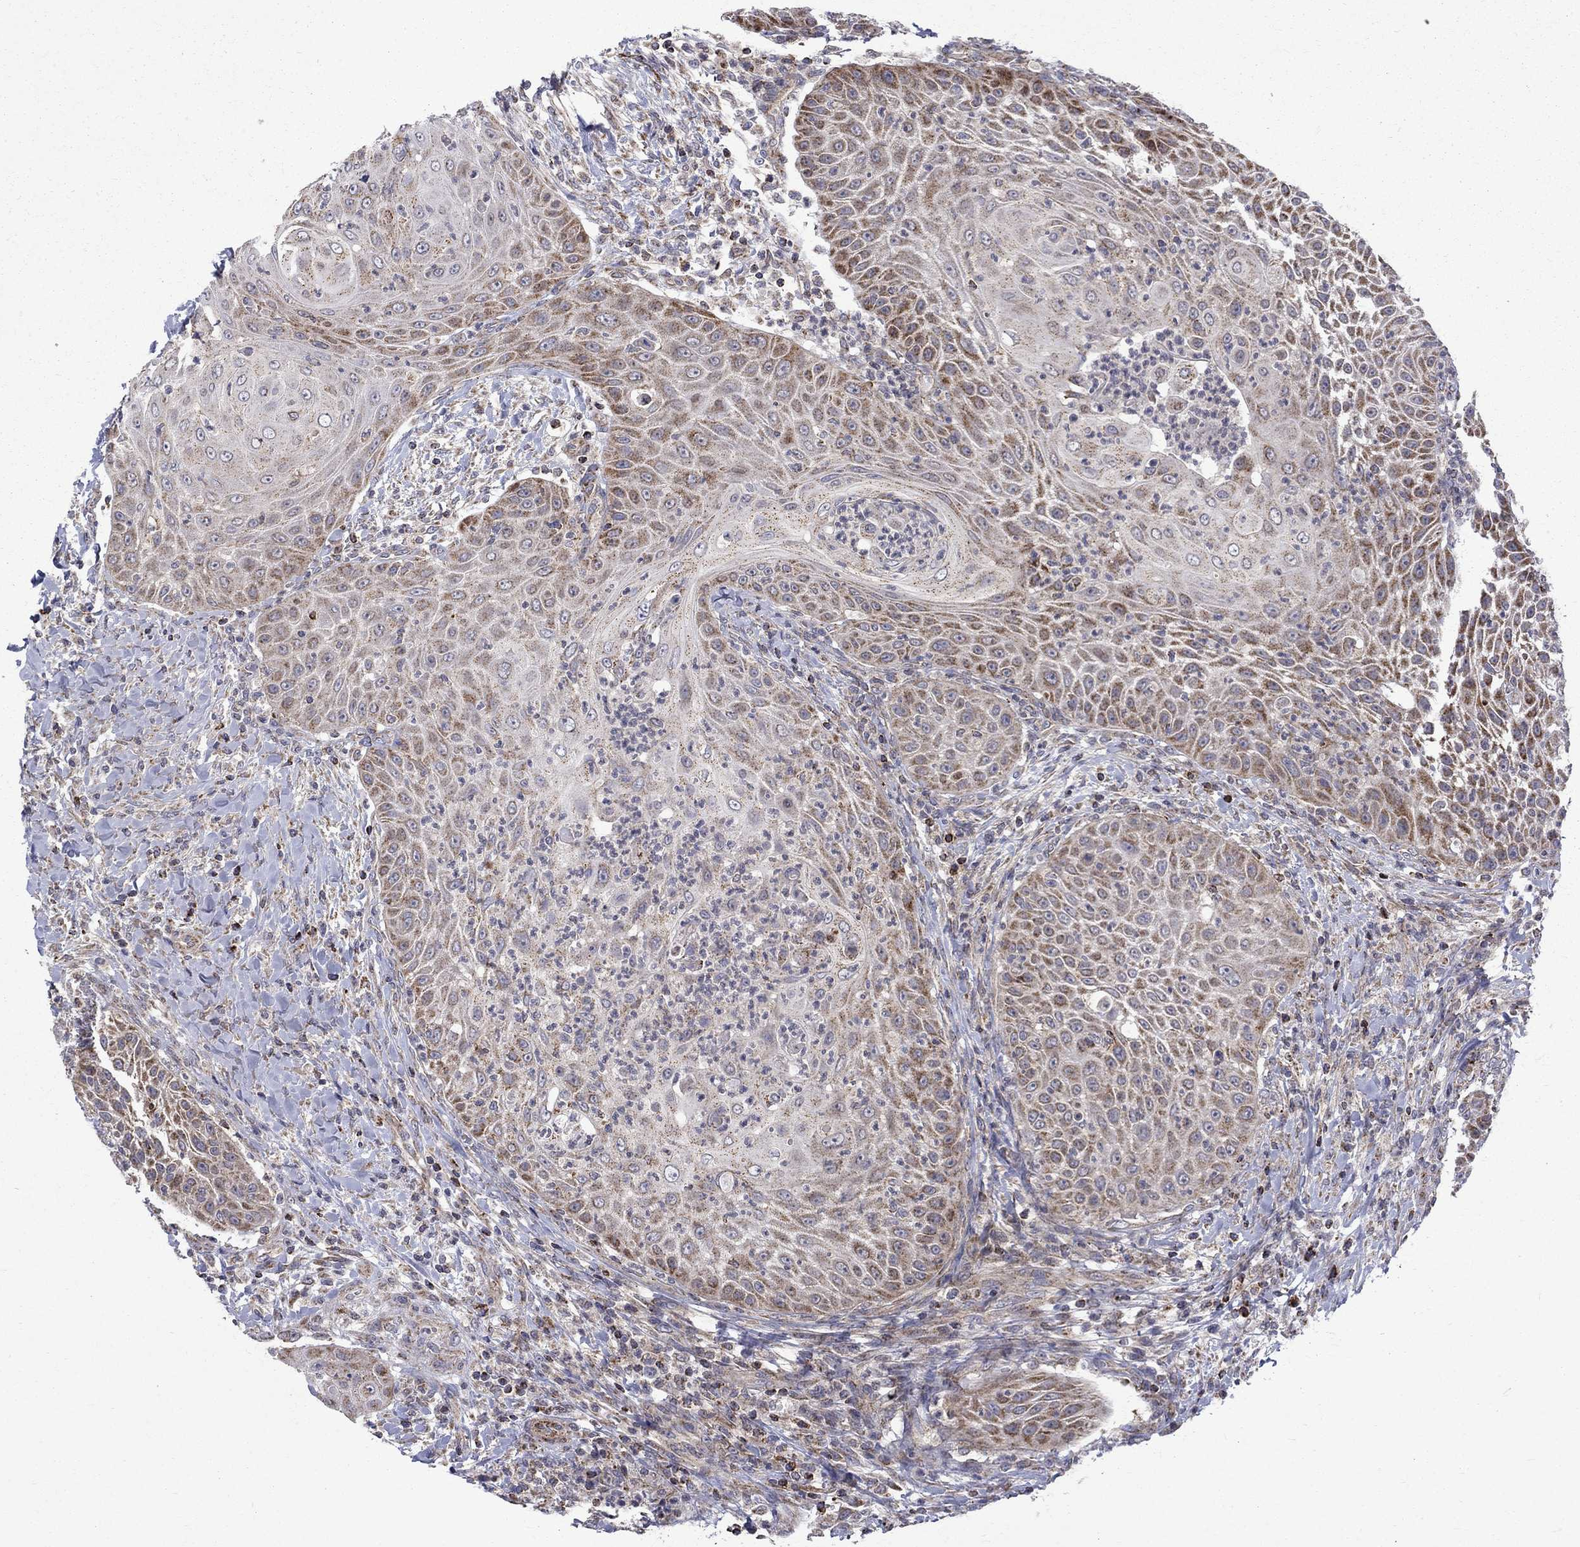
{"staining": {"intensity": "weak", "quantity": "25%-75%", "location": "cytoplasmic/membranous"}, "tissue": "head and neck cancer", "cell_type": "Tumor cells", "image_type": "cancer", "snomed": [{"axis": "morphology", "description": "Squamous cell carcinoma, NOS"}, {"axis": "topography", "description": "Head-Neck"}], "caption": "A low amount of weak cytoplasmic/membranous expression is present in about 25%-75% of tumor cells in head and neck cancer tissue.", "gene": "PCBP3", "patient": {"sex": "male", "age": 69}}